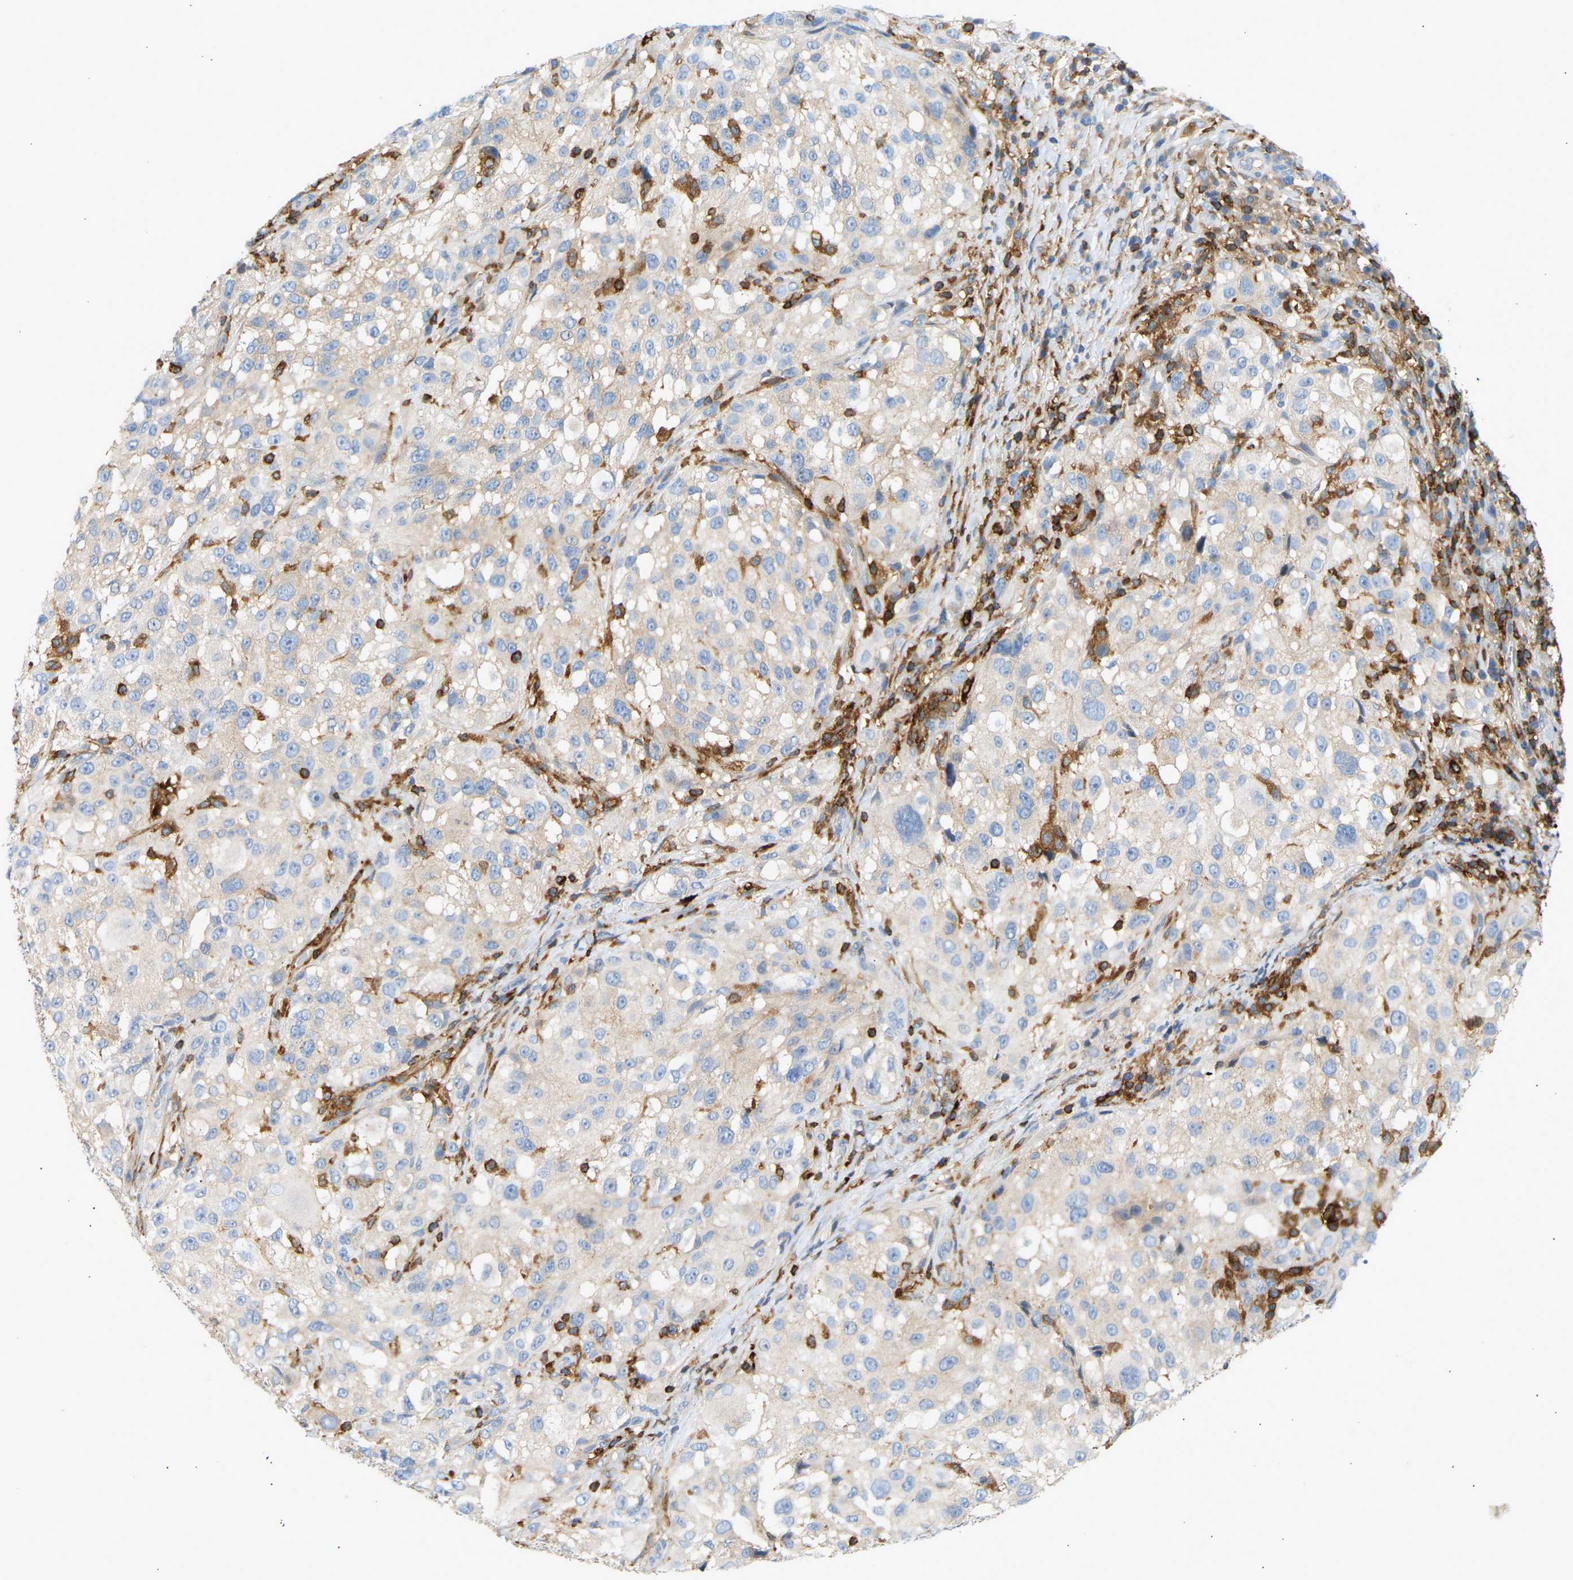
{"staining": {"intensity": "negative", "quantity": "none", "location": "none"}, "tissue": "melanoma", "cell_type": "Tumor cells", "image_type": "cancer", "snomed": [{"axis": "morphology", "description": "Necrosis, NOS"}, {"axis": "morphology", "description": "Malignant melanoma, NOS"}, {"axis": "topography", "description": "Skin"}], "caption": "This is an immunohistochemistry (IHC) micrograph of human melanoma. There is no positivity in tumor cells.", "gene": "FNBP1", "patient": {"sex": "female", "age": 87}}